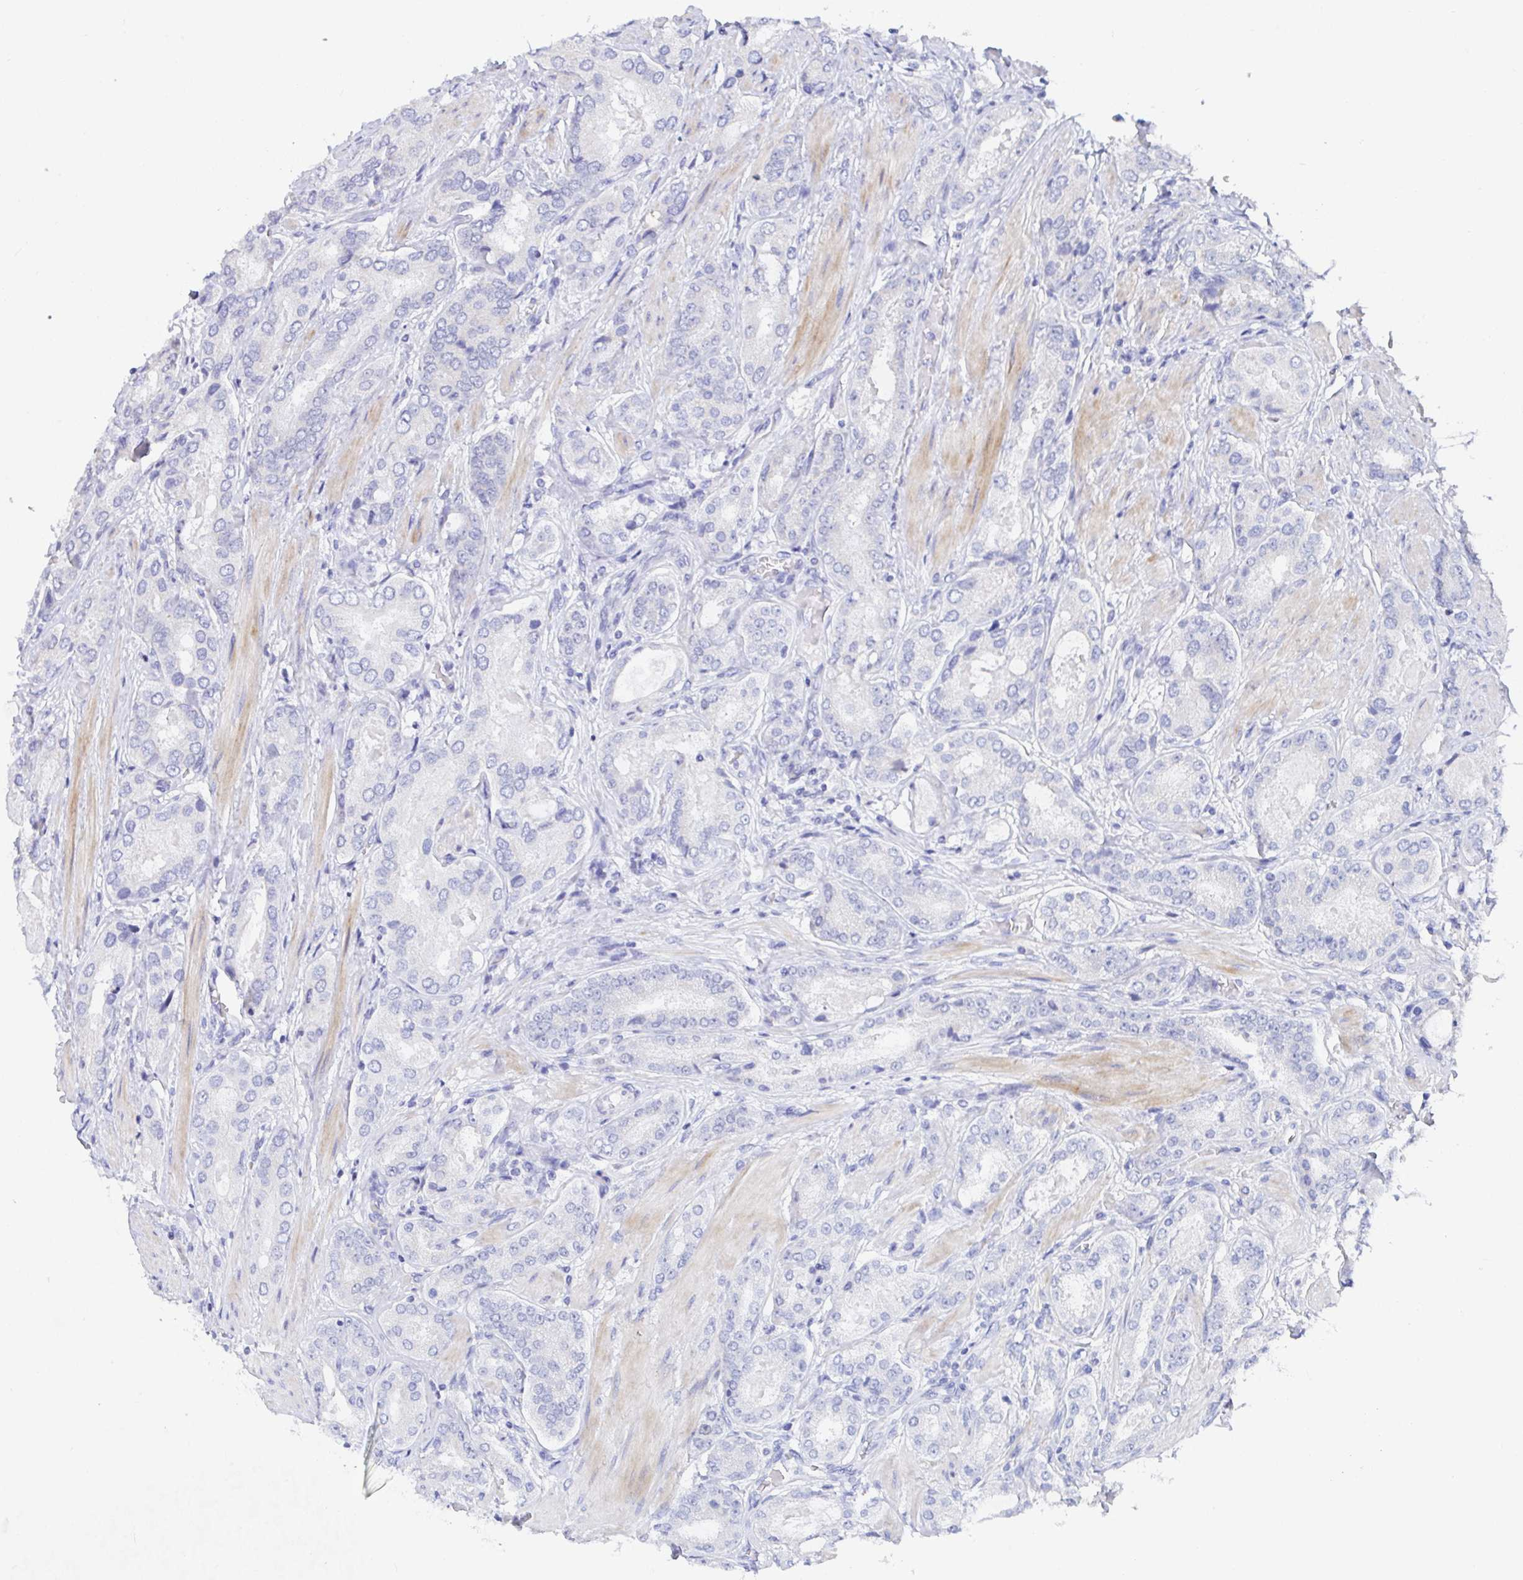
{"staining": {"intensity": "negative", "quantity": "none", "location": "none"}, "tissue": "prostate cancer", "cell_type": "Tumor cells", "image_type": "cancer", "snomed": [{"axis": "morphology", "description": "Adenocarcinoma, High grade"}, {"axis": "topography", "description": "Prostate"}], "caption": "High power microscopy histopathology image of an IHC image of prostate cancer (high-grade adenocarcinoma), revealing no significant positivity in tumor cells. (IHC, brightfield microscopy, high magnification).", "gene": "ATP5F1C", "patient": {"sex": "male", "age": 63}}